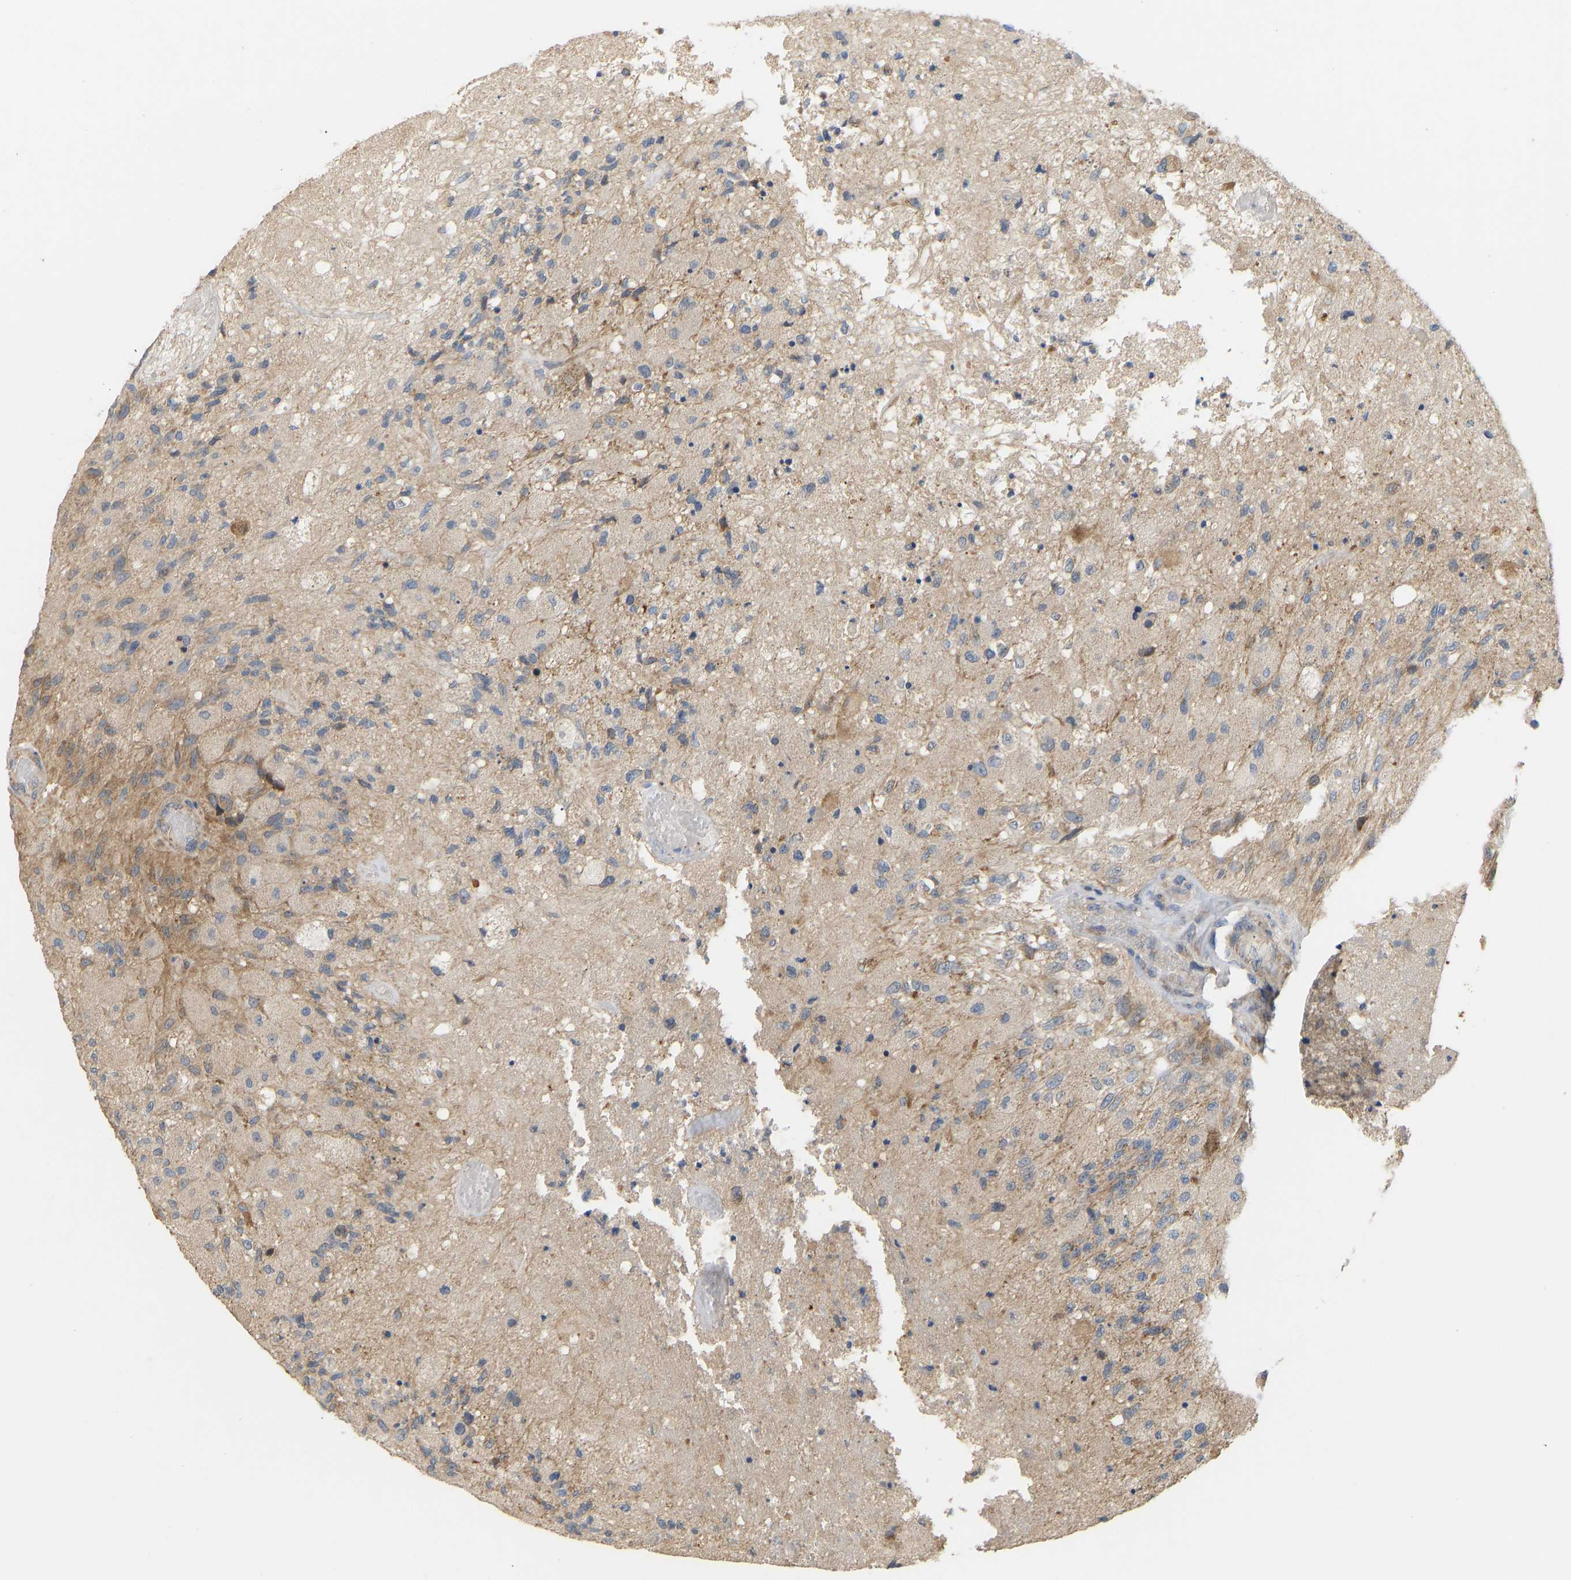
{"staining": {"intensity": "weak", "quantity": "<25%", "location": "cytoplasmic/membranous"}, "tissue": "glioma", "cell_type": "Tumor cells", "image_type": "cancer", "snomed": [{"axis": "morphology", "description": "Normal tissue, NOS"}, {"axis": "morphology", "description": "Glioma, malignant, High grade"}, {"axis": "topography", "description": "Cerebral cortex"}], "caption": "There is no significant positivity in tumor cells of glioma.", "gene": "HACD2", "patient": {"sex": "male", "age": 77}}